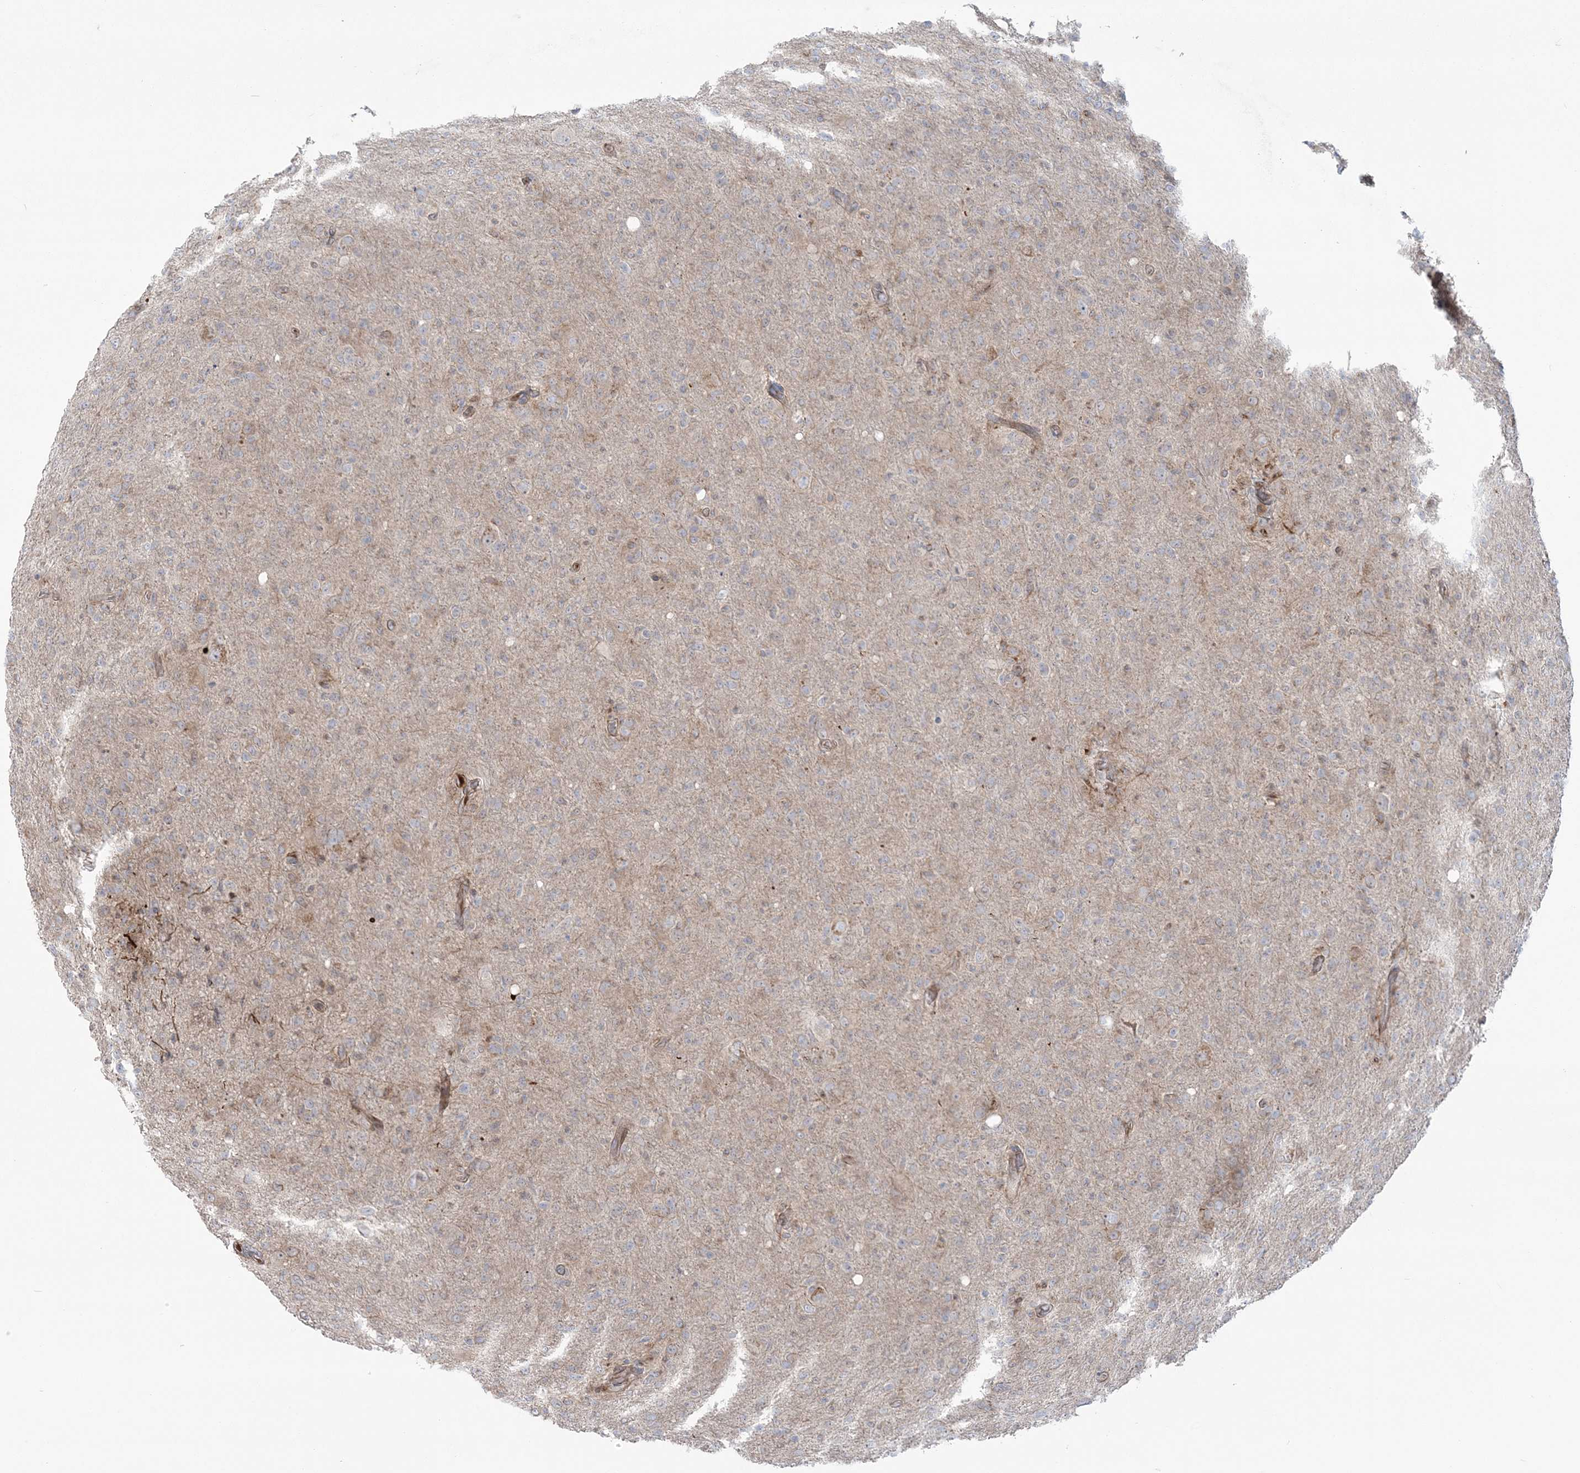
{"staining": {"intensity": "weak", "quantity": "<25%", "location": "cytoplasmic/membranous"}, "tissue": "glioma", "cell_type": "Tumor cells", "image_type": "cancer", "snomed": [{"axis": "morphology", "description": "Glioma, malignant, High grade"}, {"axis": "topography", "description": "Brain"}], "caption": "Glioma was stained to show a protein in brown. There is no significant staining in tumor cells.", "gene": "NUDT9", "patient": {"sex": "female", "age": 57}}